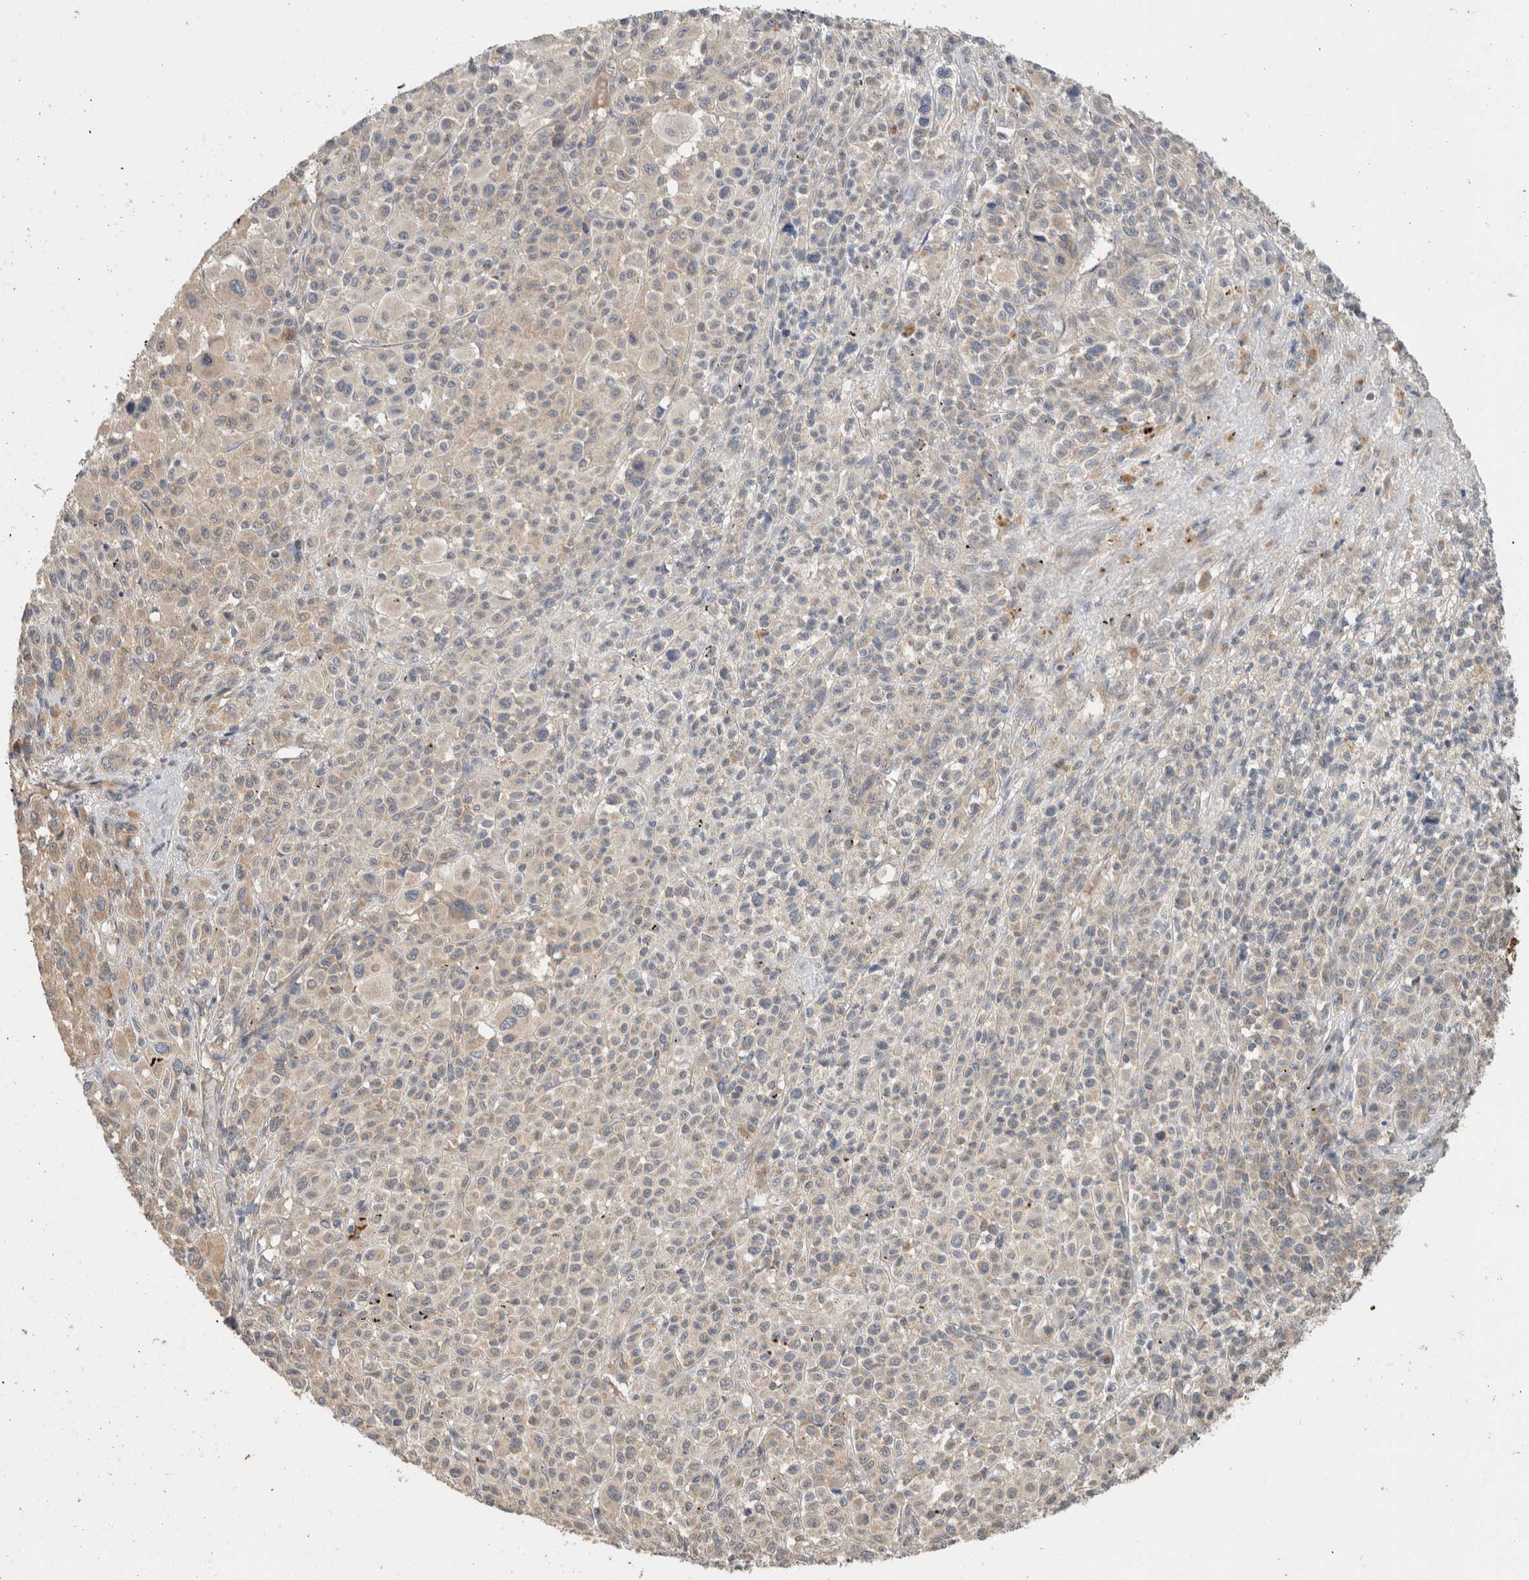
{"staining": {"intensity": "weak", "quantity": "<25%", "location": "cytoplasmic/membranous"}, "tissue": "melanoma", "cell_type": "Tumor cells", "image_type": "cancer", "snomed": [{"axis": "morphology", "description": "Malignant melanoma, Metastatic site"}, {"axis": "topography", "description": "Skin"}], "caption": "Protein analysis of malignant melanoma (metastatic site) exhibits no significant expression in tumor cells.", "gene": "PUM1", "patient": {"sex": "female", "age": 74}}